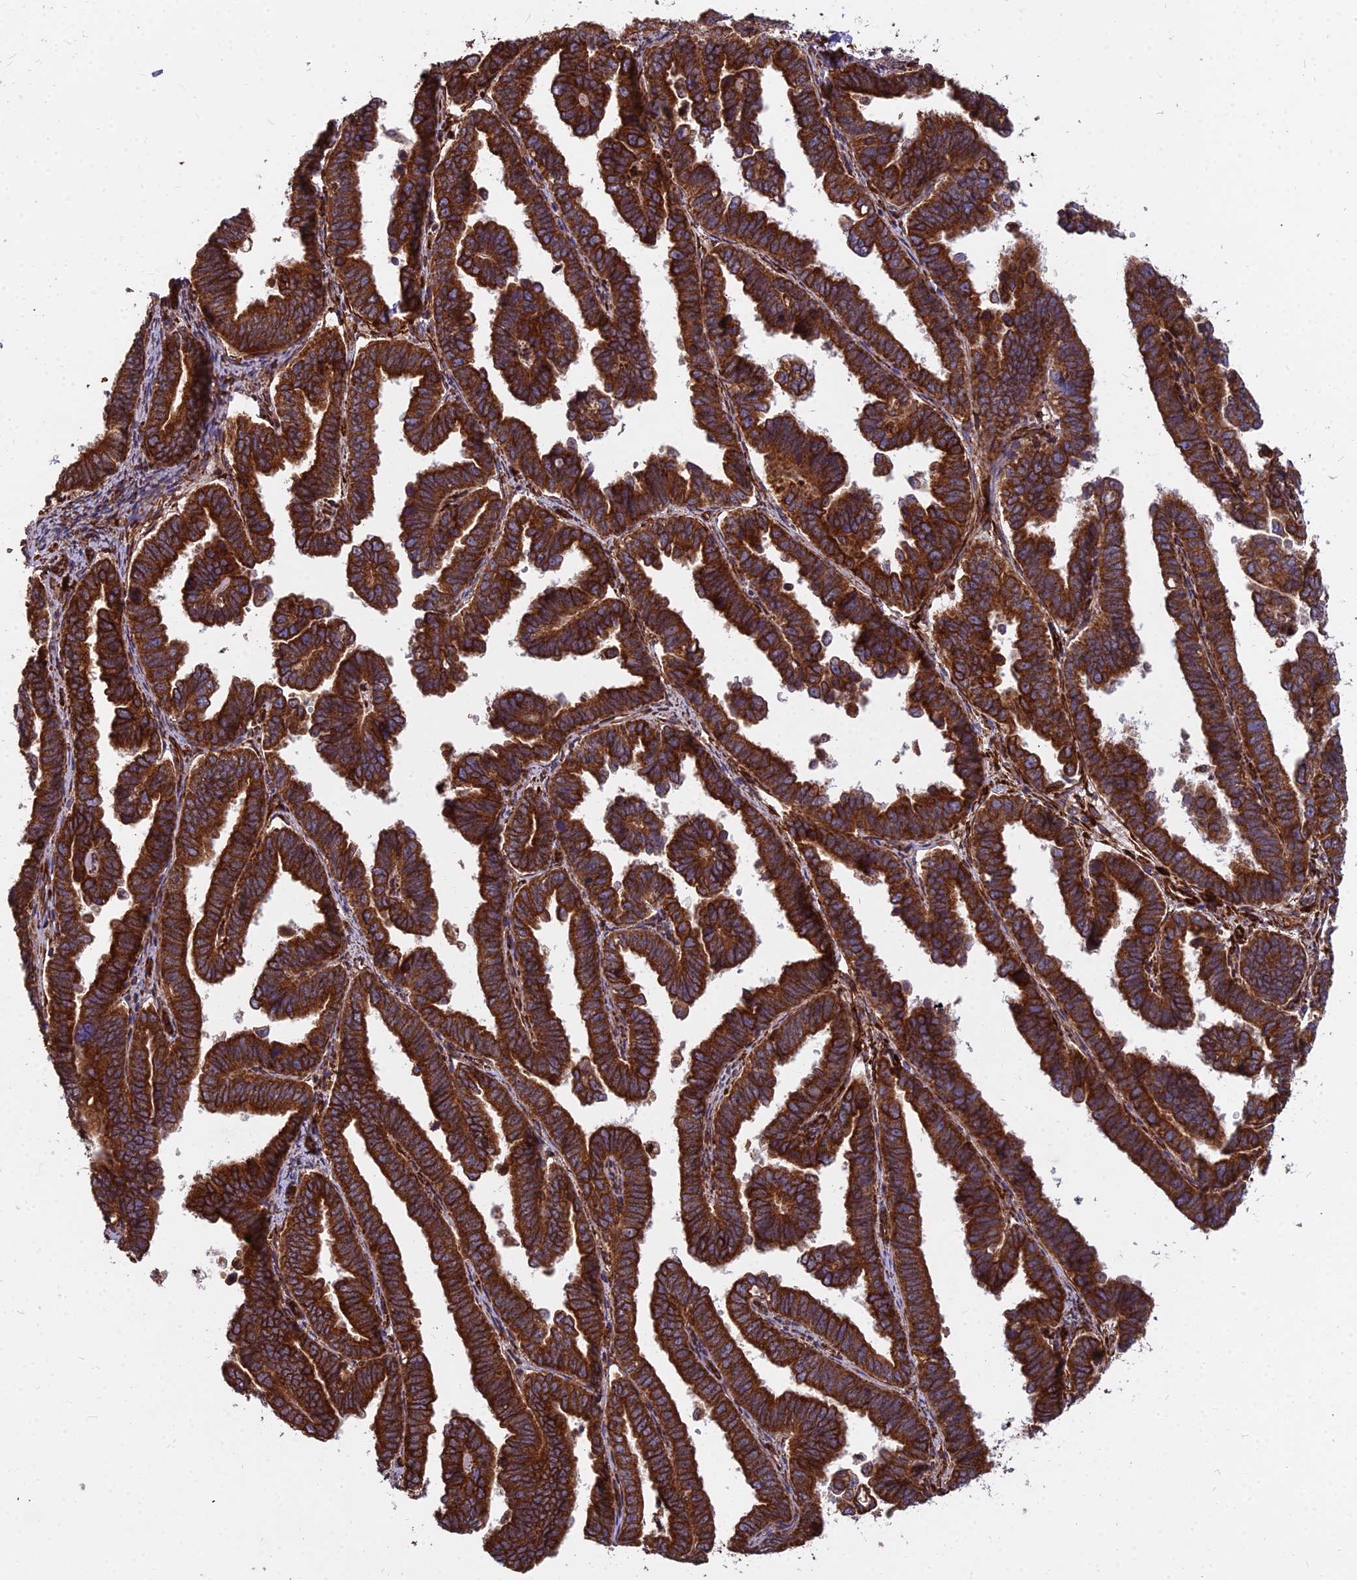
{"staining": {"intensity": "strong", "quantity": ">75%", "location": "cytoplasmic/membranous"}, "tissue": "endometrial cancer", "cell_type": "Tumor cells", "image_type": "cancer", "snomed": [{"axis": "morphology", "description": "Adenocarcinoma, NOS"}, {"axis": "topography", "description": "Endometrium"}], "caption": "A high-resolution image shows immunohistochemistry staining of endometrial cancer, which shows strong cytoplasmic/membranous positivity in about >75% of tumor cells.", "gene": "NDUFAF7", "patient": {"sex": "female", "age": 75}}